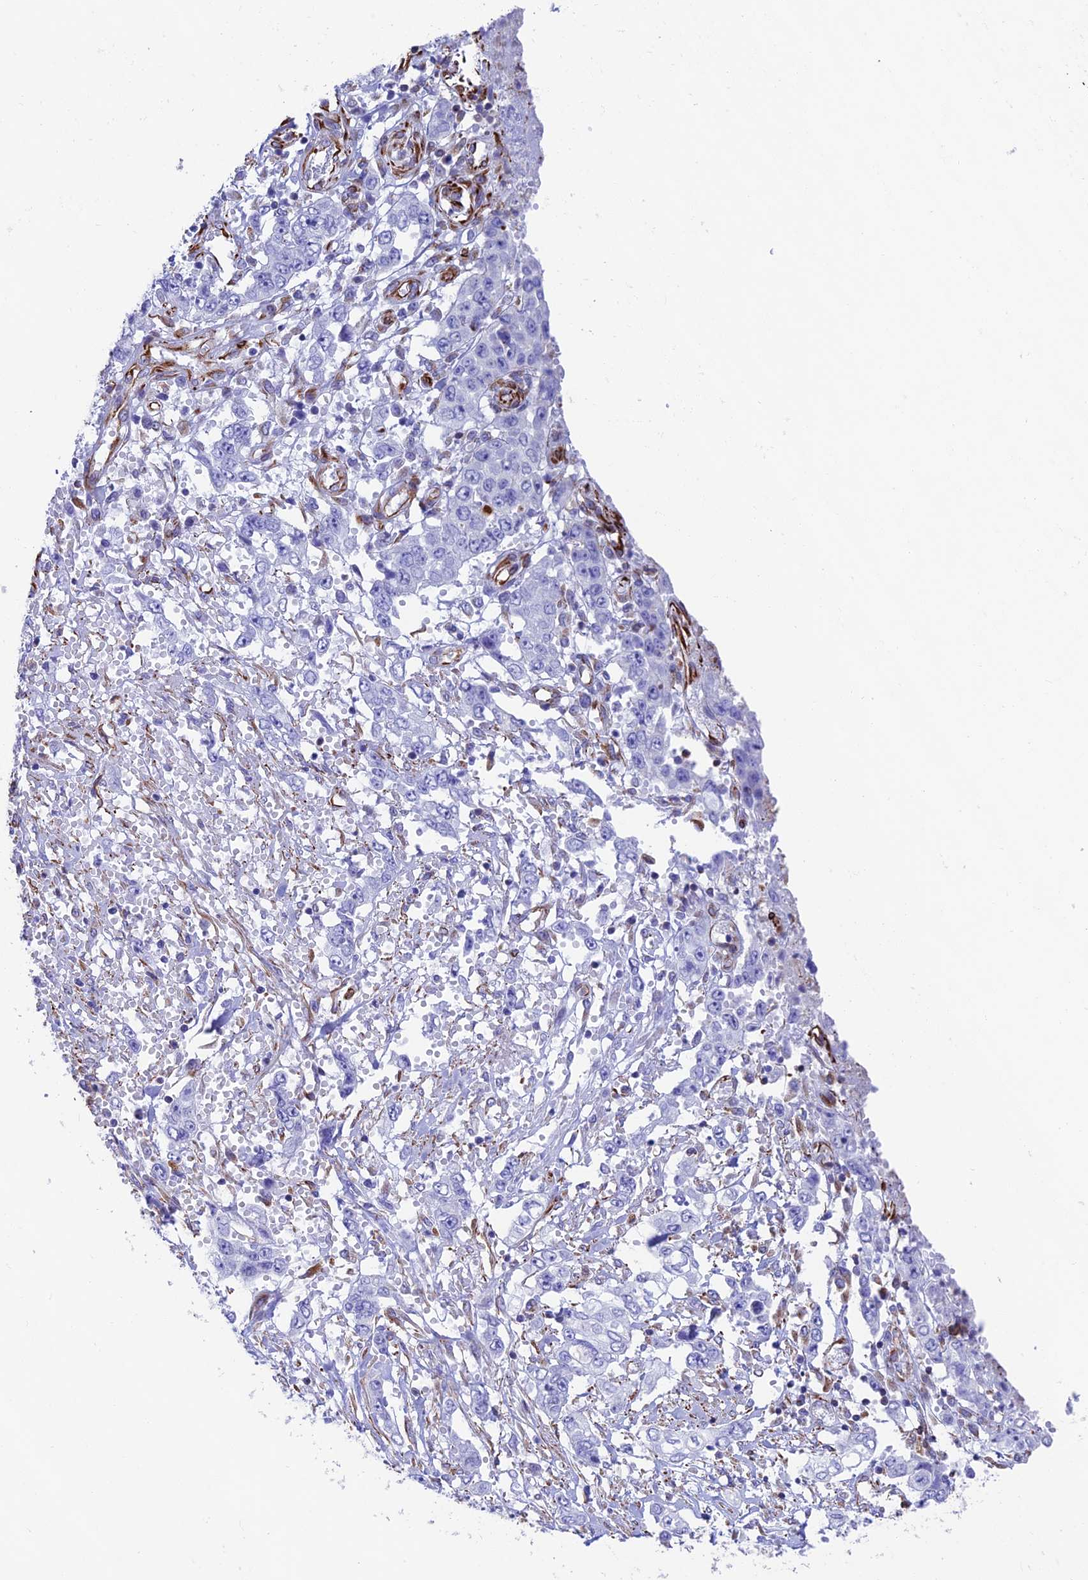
{"staining": {"intensity": "negative", "quantity": "none", "location": "none"}, "tissue": "stomach cancer", "cell_type": "Tumor cells", "image_type": "cancer", "snomed": [{"axis": "morphology", "description": "Adenocarcinoma, NOS"}, {"axis": "topography", "description": "Stomach, upper"}], "caption": "Tumor cells show no significant protein staining in stomach cancer (adenocarcinoma).", "gene": "ZNF652", "patient": {"sex": "male", "age": 62}}